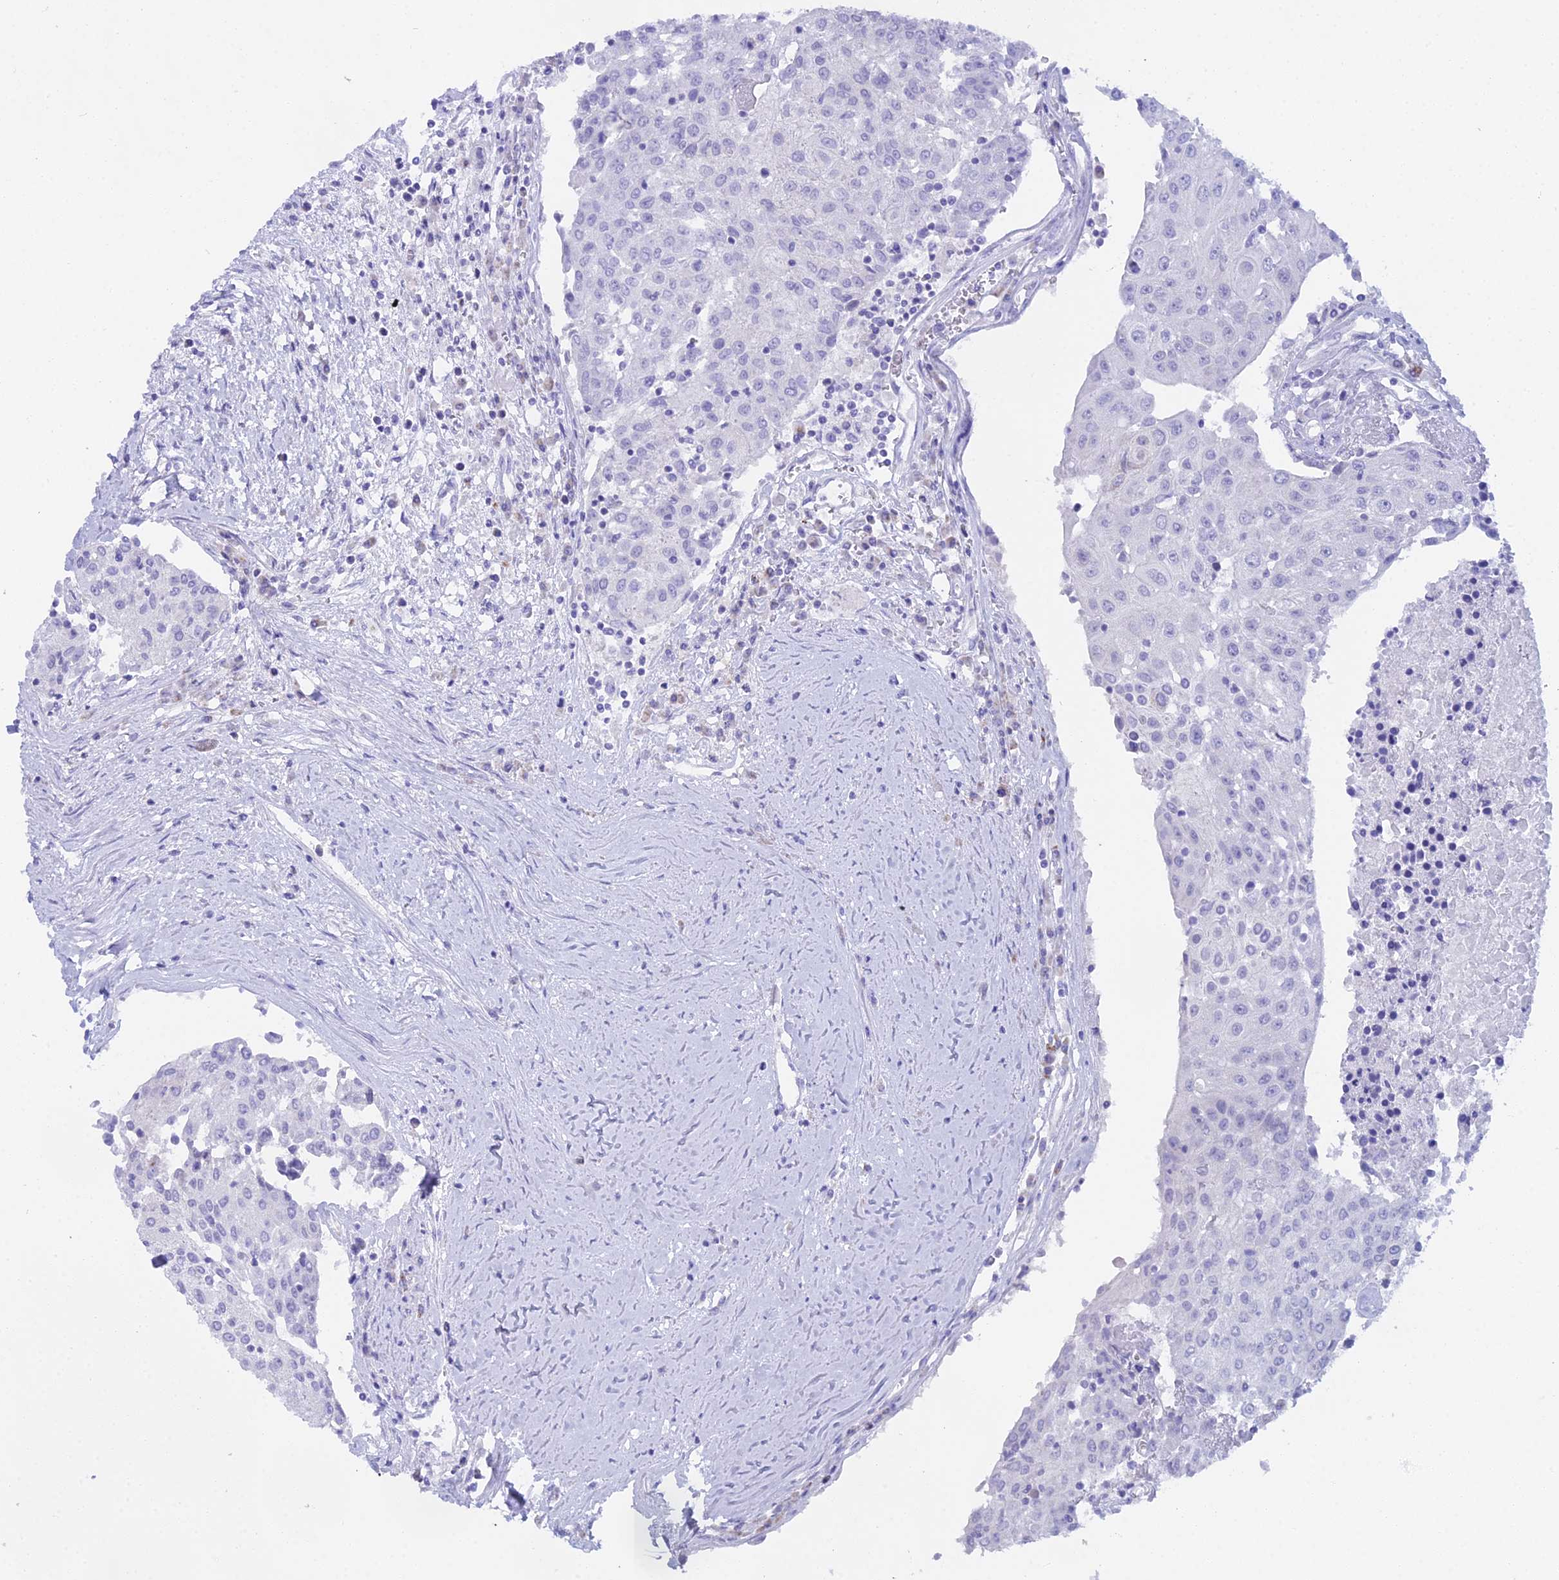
{"staining": {"intensity": "negative", "quantity": "none", "location": "none"}, "tissue": "urothelial cancer", "cell_type": "Tumor cells", "image_type": "cancer", "snomed": [{"axis": "morphology", "description": "Urothelial carcinoma, High grade"}, {"axis": "topography", "description": "Urinary bladder"}], "caption": "Tumor cells show no significant expression in urothelial cancer.", "gene": "CGB2", "patient": {"sex": "female", "age": 85}}